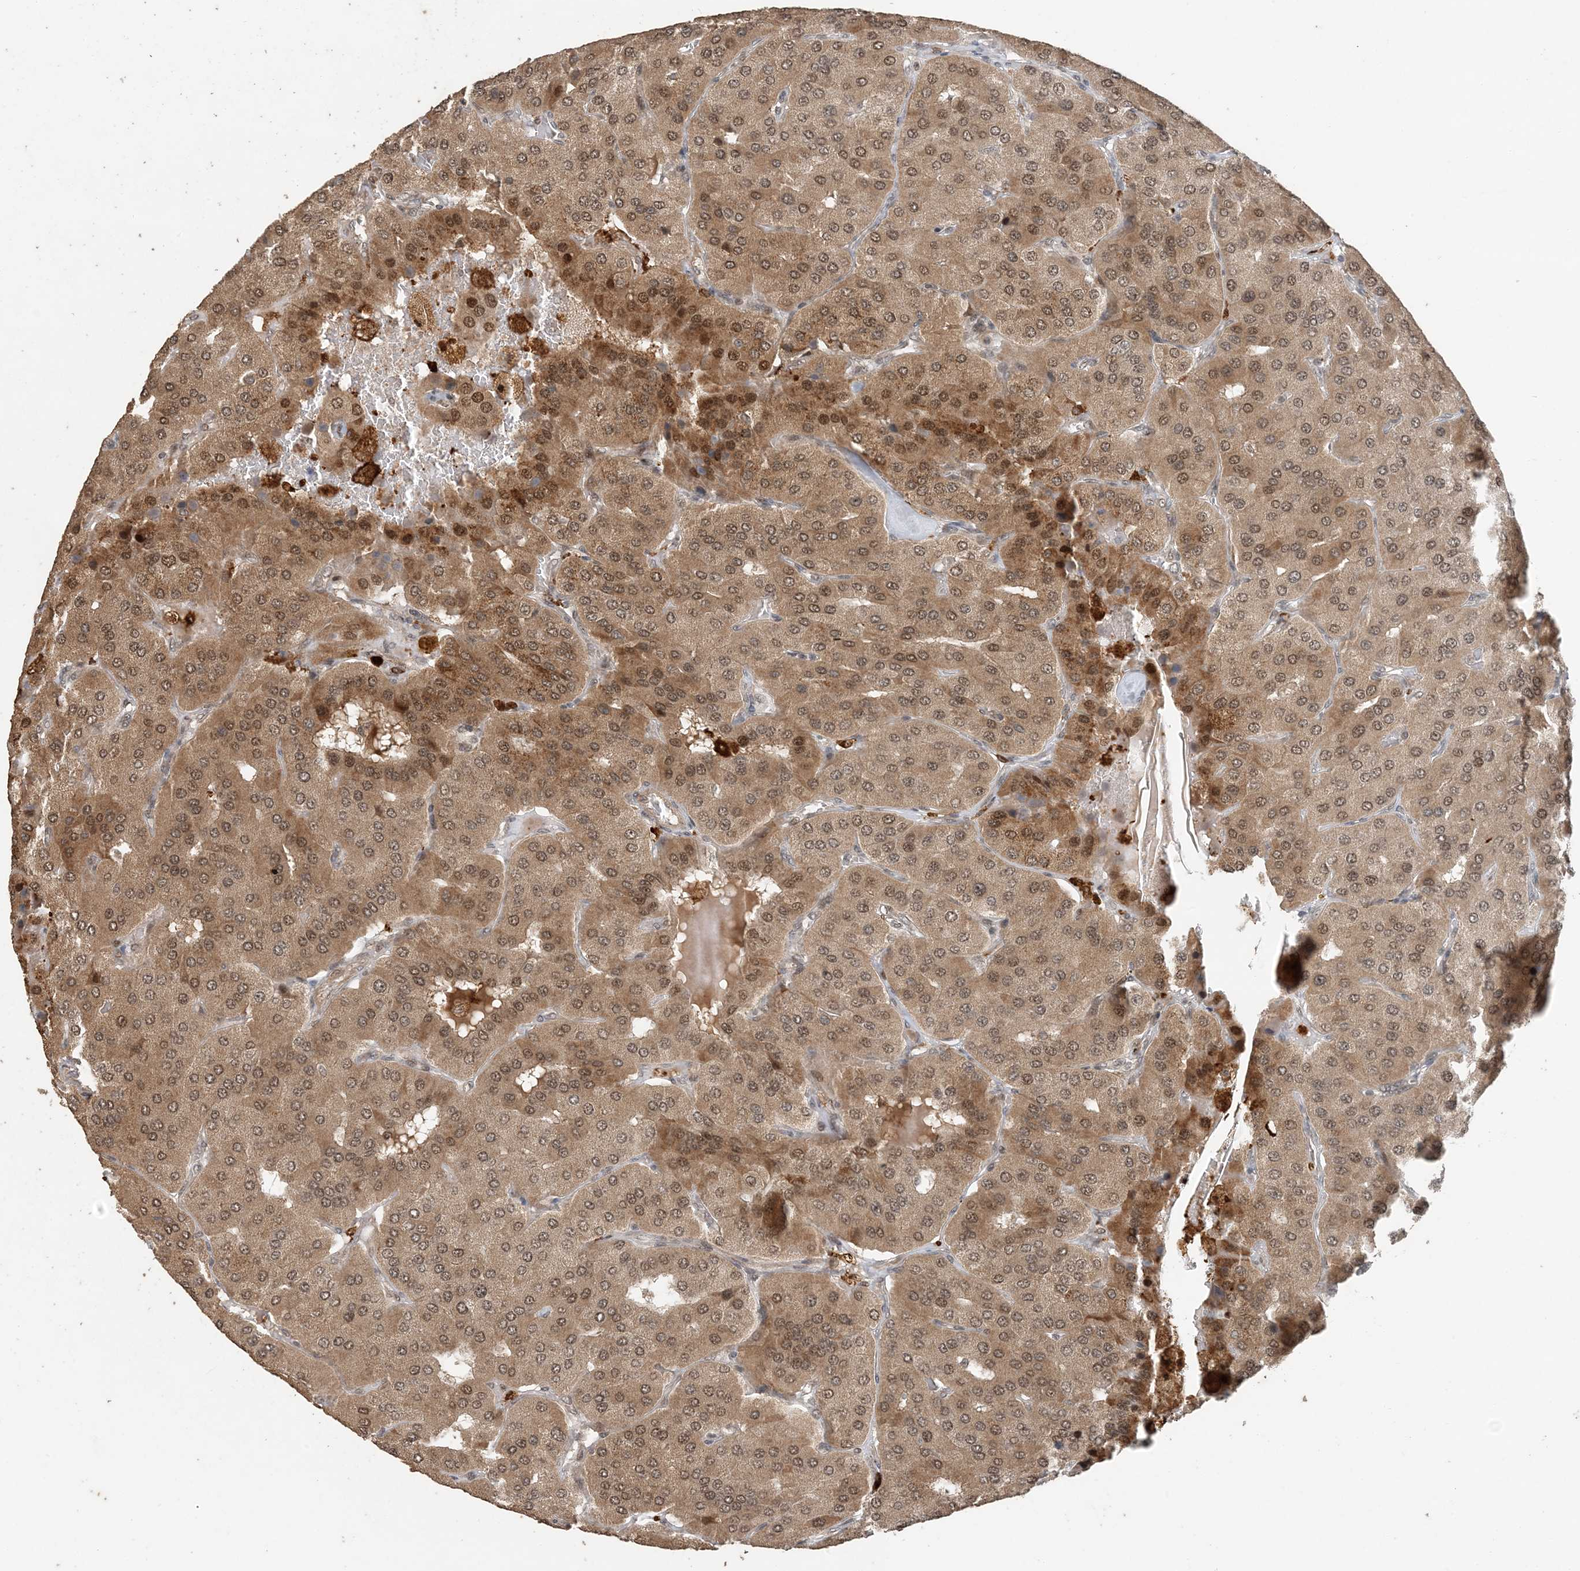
{"staining": {"intensity": "moderate", "quantity": ">75%", "location": "cytoplasmic/membranous,nuclear"}, "tissue": "parathyroid gland", "cell_type": "Glandular cells", "image_type": "normal", "snomed": [{"axis": "morphology", "description": "Normal tissue, NOS"}, {"axis": "morphology", "description": "Adenoma, NOS"}, {"axis": "topography", "description": "Parathyroid gland"}], "caption": "Immunohistochemistry micrograph of benign parathyroid gland: human parathyroid gland stained using immunohistochemistry (IHC) demonstrates medium levels of moderate protein expression localized specifically in the cytoplasmic/membranous,nuclear of glandular cells, appearing as a cytoplasmic/membranous,nuclear brown color.", "gene": "ATP13A2", "patient": {"sex": "female", "age": 86}}